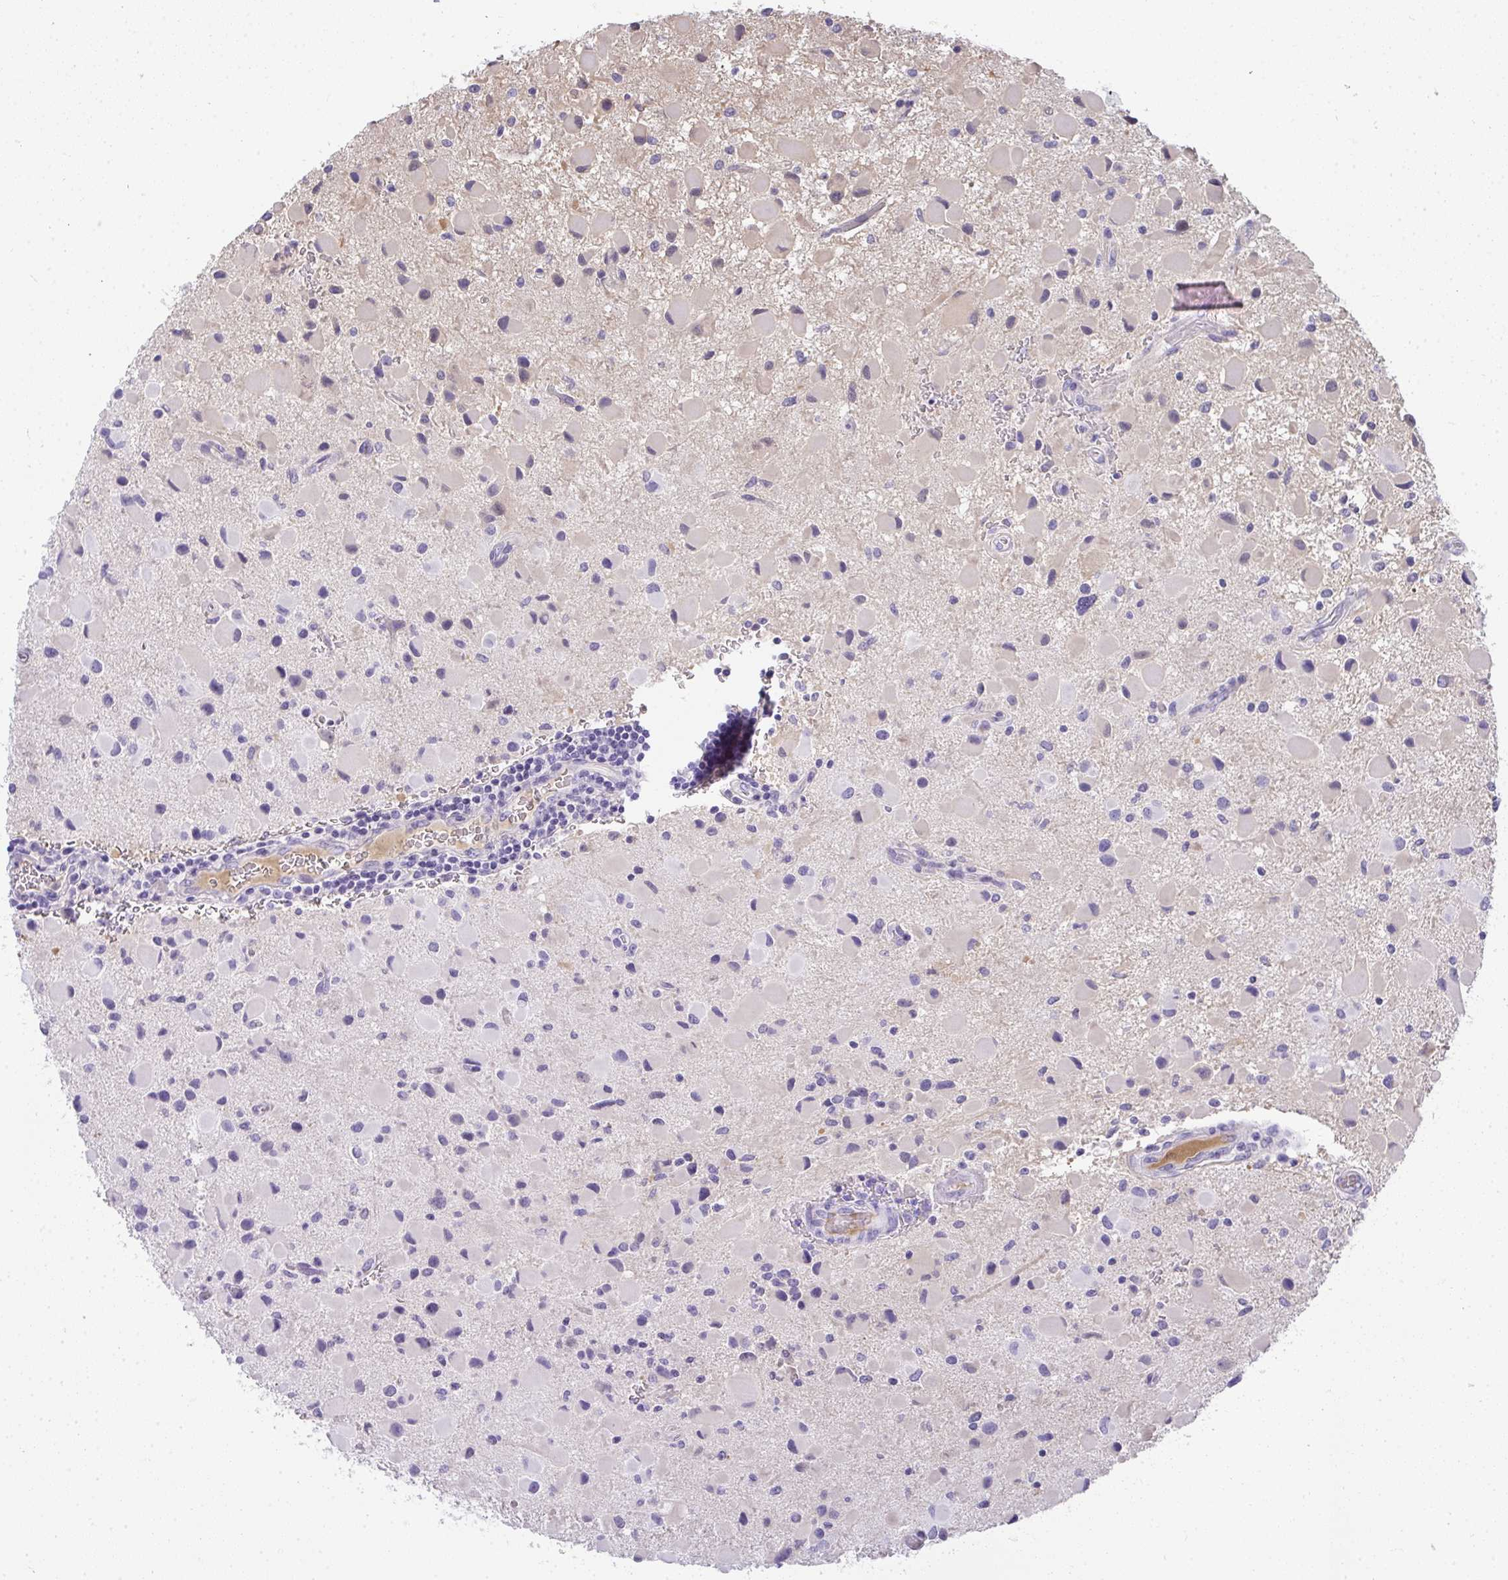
{"staining": {"intensity": "negative", "quantity": "none", "location": "none"}, "tissue": "glioma", "cell_type": "Tumor cells", "image_type": "cancer", "snomed": [{"axis": "morphology", "description": "Glioma, malignant, Low grade"}, {"axis": "topography", "description": "Brain"}], "caption": "Immunohistochemical staining of human glioma demonstrates no significant staining in tumor cells. Nuclei are stained in blue.", "gene": "ZSWIM3", "patient": {"sex": "female", "age": 32}}